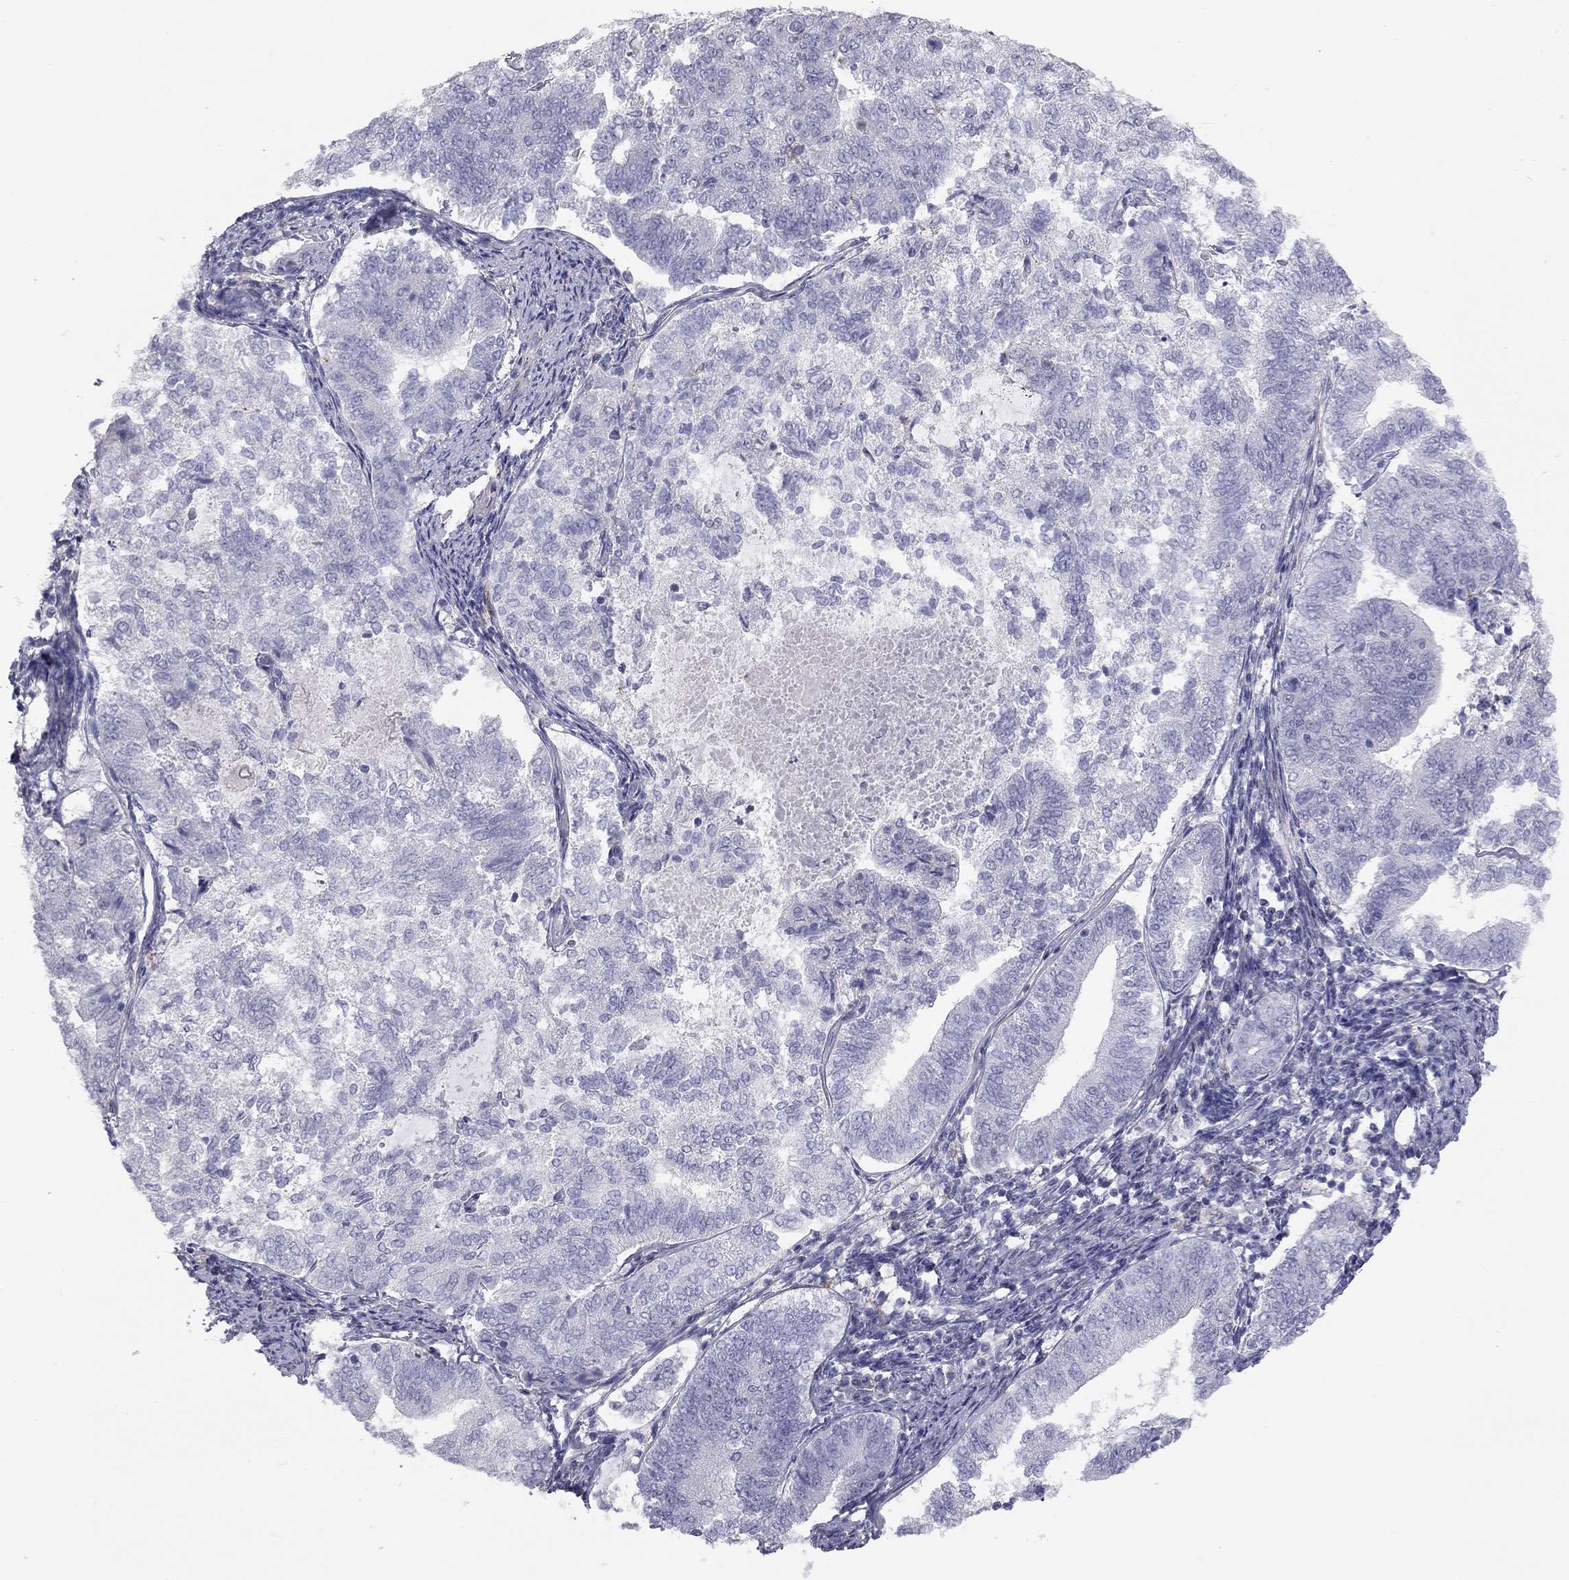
{"staining": {"intensity": "negative", "quantity": "none", "location": "none"}, "tissue": "endometrial cancer", "cell_type": "Tumor cells", "image_type": "cancer", "snomed": [{"axis": "morphology", "description": "Adenocarcinoma, NOS"}, {"axis": "topography", "description": "Endometrium"}], "caption": "Endometrial adenocarcinoma stained for a protein using immunohistochemistry (IHC) reveals no expression tumor cells.", "gene": "ADCYAP1", "patient": {"sex": "female", "age": 65}}